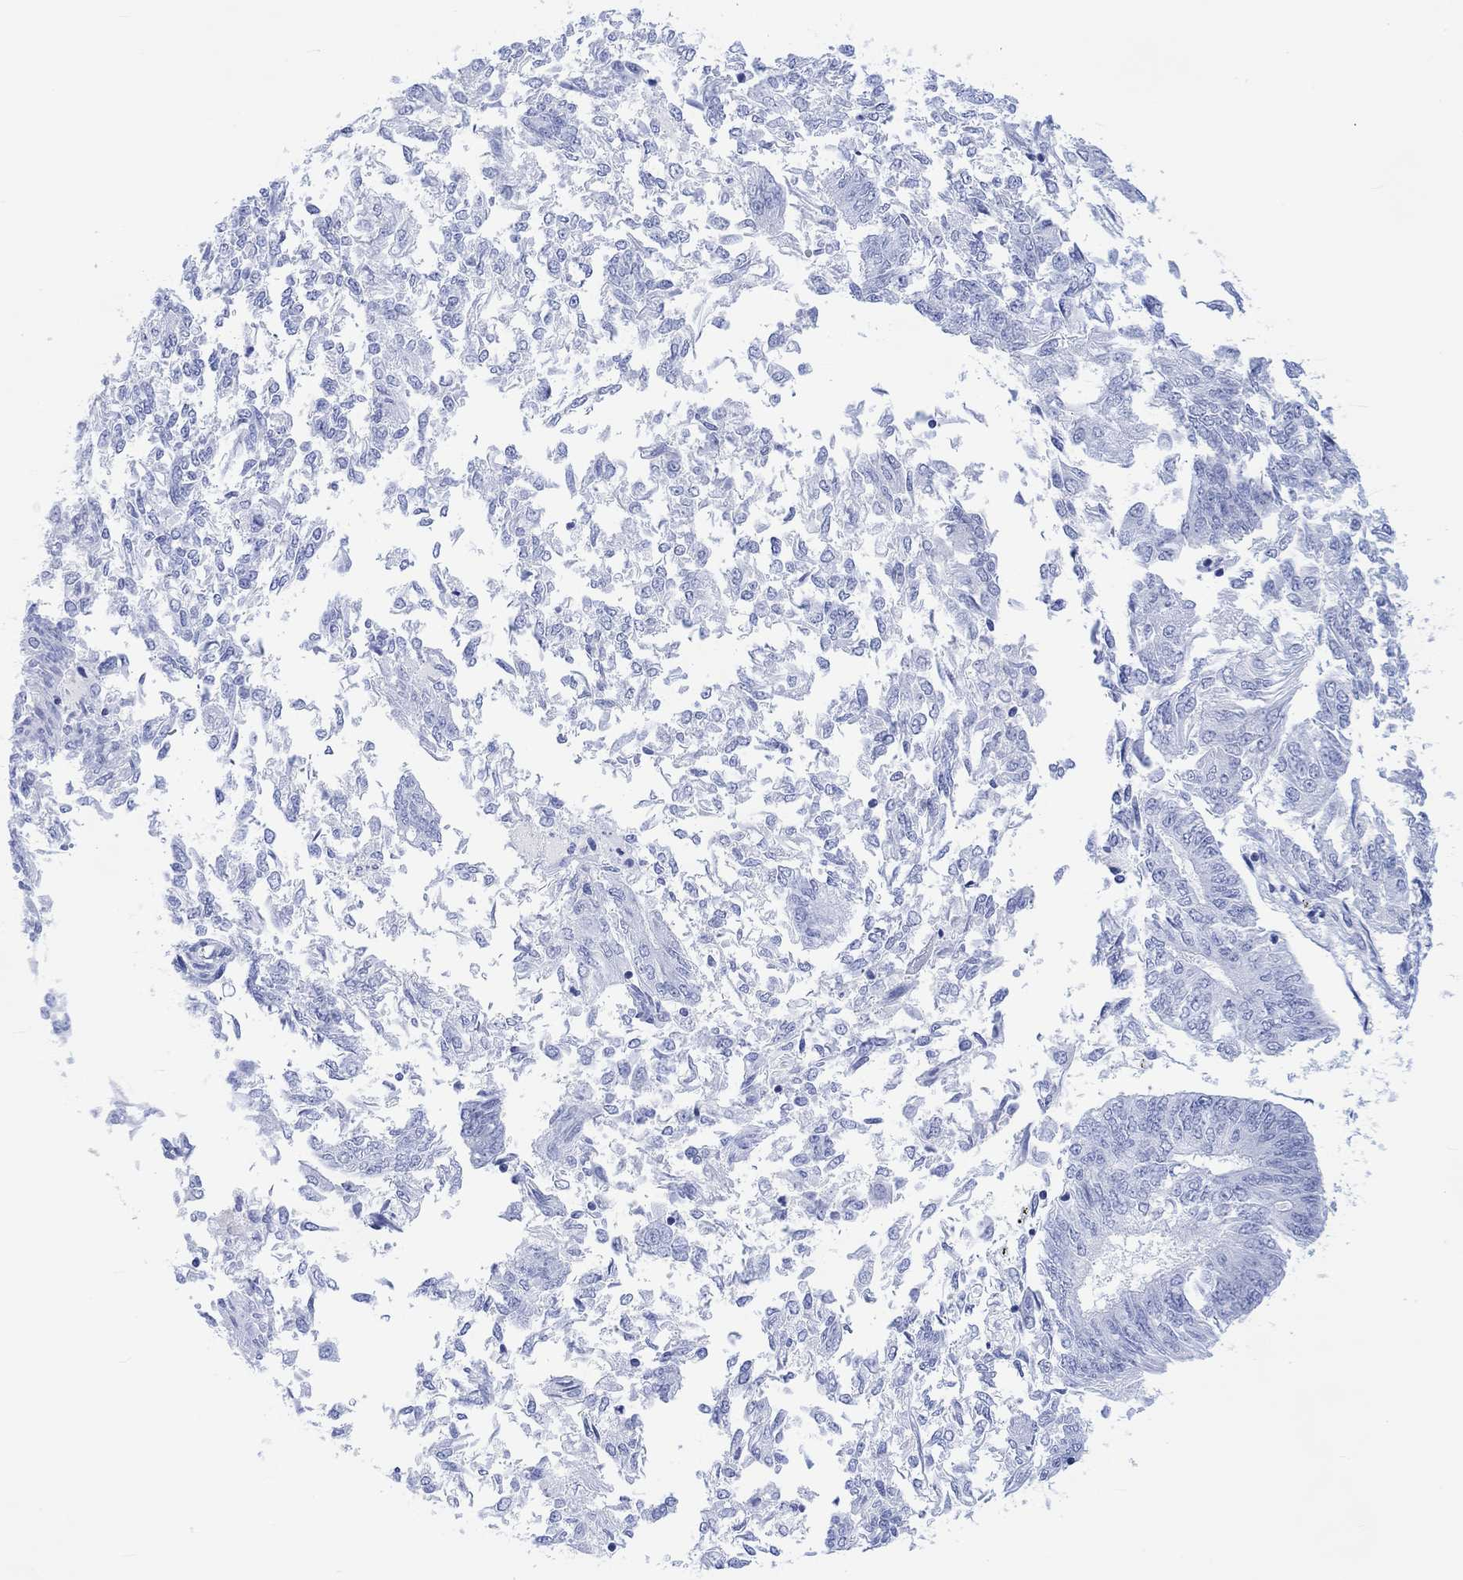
{"staining": {"intensity": "negative", "quantity": "none", "location": "none"}, "tissue": "endometrial cancer", "cell_type": "Tumor cells", "image_type": "cancer", "snomed": [{"axis": "morphology", "description": "Adenocarcinoma, NOS"}, {"axis": "topography", "description": "Endometrium"}], "caption": "DAB (3,3'-diaminobenzidine) immunohistochemical staining of human endometrial cancer reveals no significant expression in tumor cells.", "gene": "CELF4", "patient": {"sex": "female", "age": 58}}